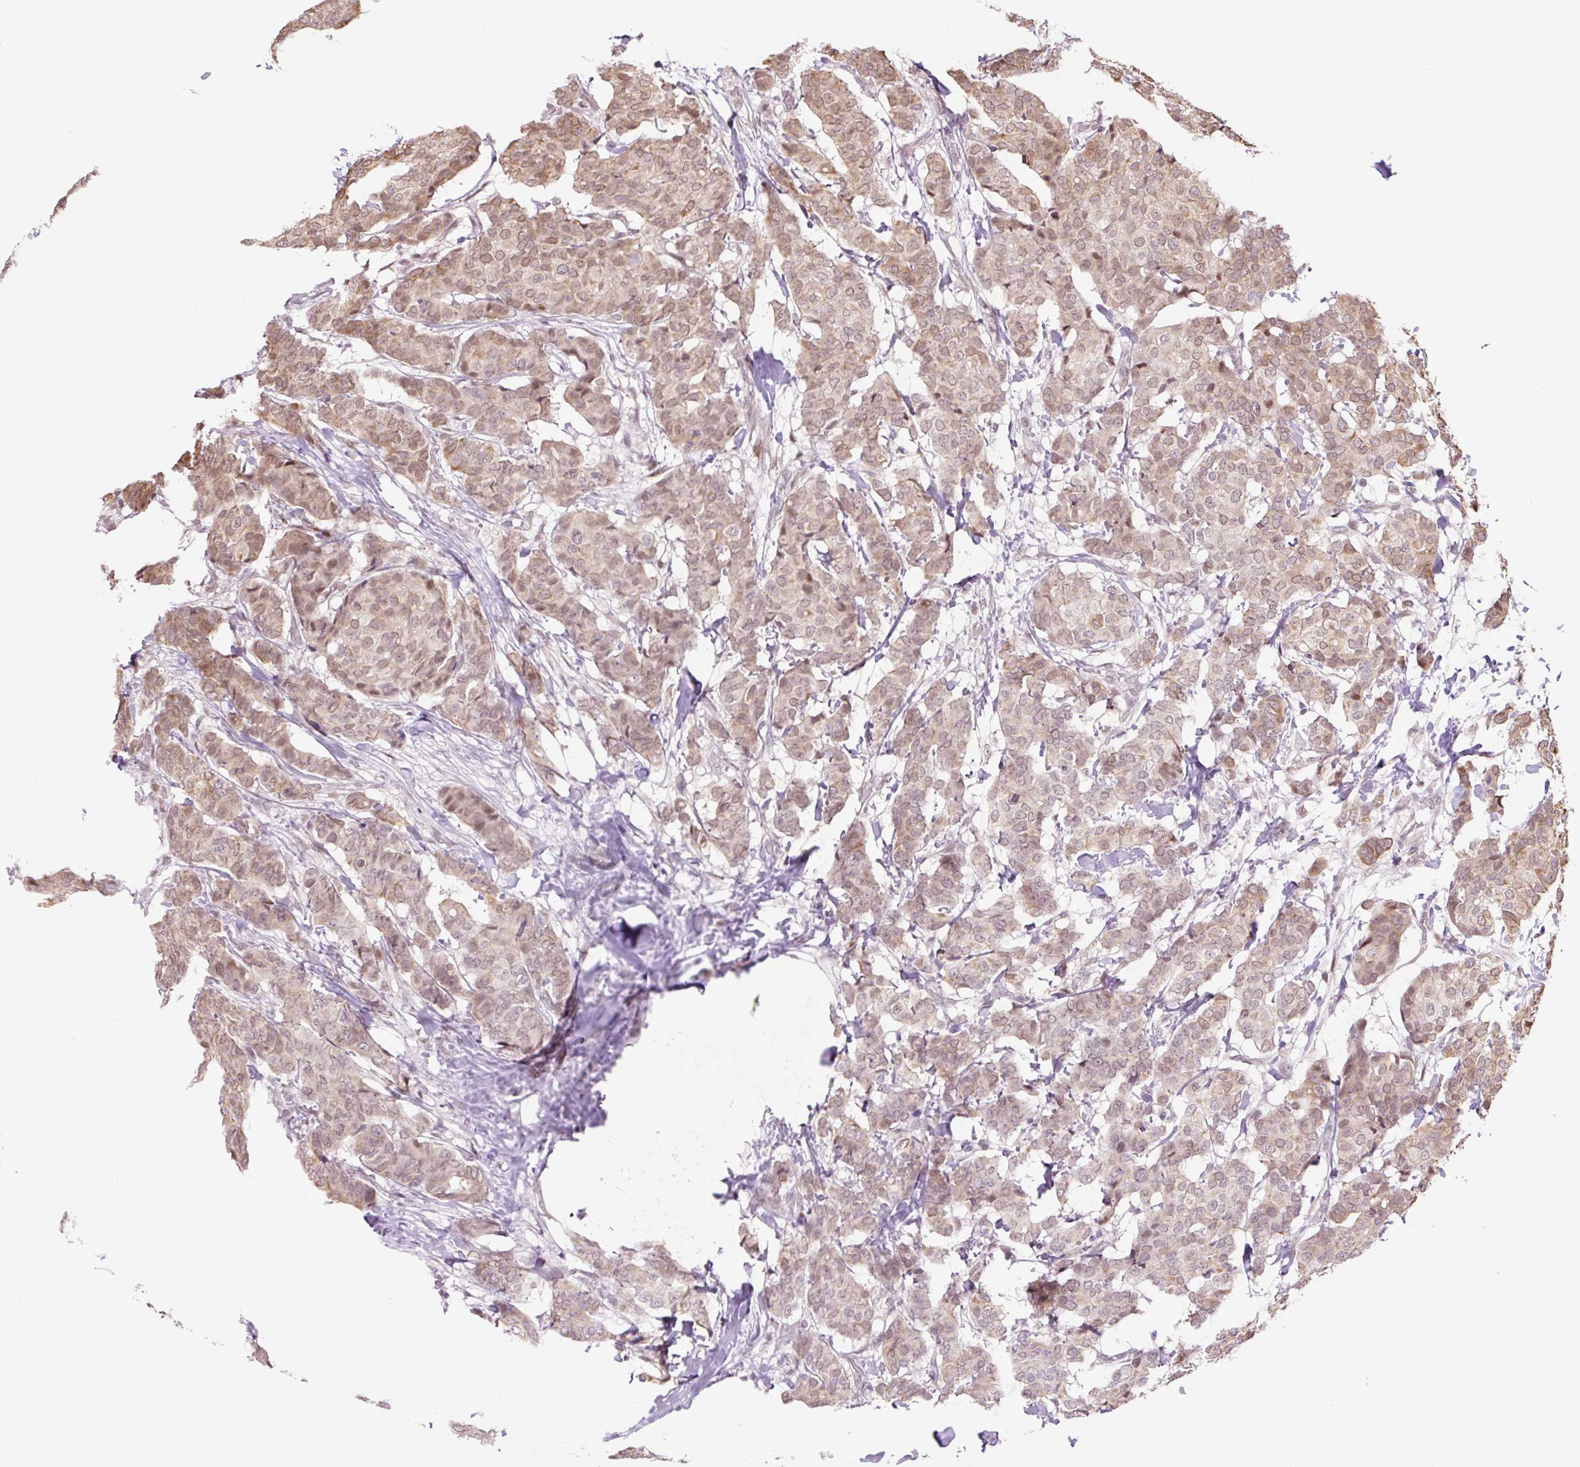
{"staining": {"intensity": "weak", "quantity": ">75%", "location": "nuclear"}, "tissue": "breast cancer", "cell_type": "Tumor cells", "image_type": "cancer", "snomed": [{"axis": "morphology", "description": "Duct carcinoma"}, {"axis": "topography", "description": "Breast"}], "caption": "Protein expression analysis of human breast invasive ductal carcinoma reveals weak nuclear positivity in about >75% of tumor cells. (Stains: DAB in brown, nuclei in blue, Microscopy: brightfield microscopy at high magnification).", "gene": "TAF1A", "patient": {"sex": "female", "age": 75}}